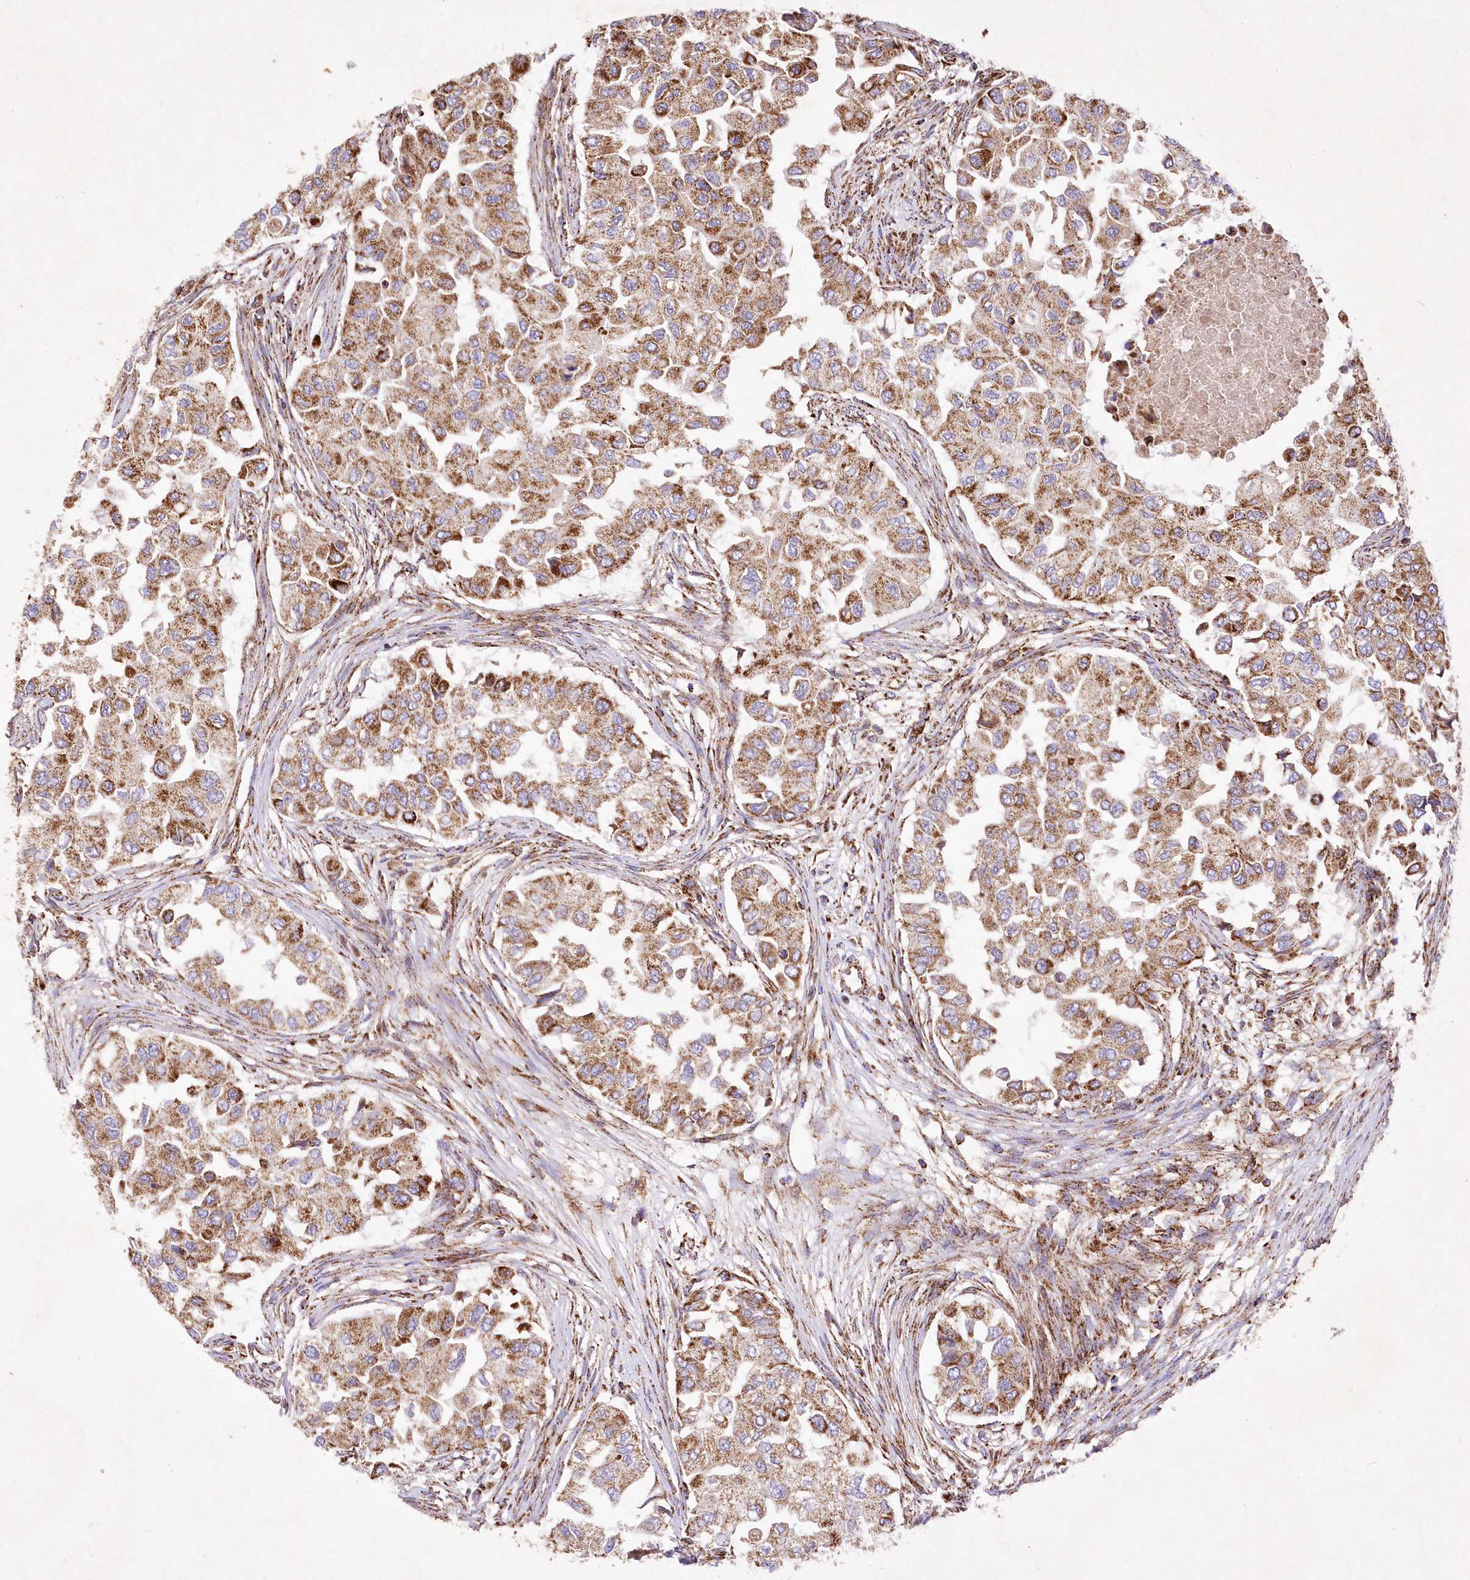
{"staining": {"intensity": "strong", "quantity": ">75%", "location": "cytoplasmic/membranous"}, "tissue": "breast cancer", "cell_type": "Tumor cells", "image_type": "cancer", "snomed": [{"axis": "morphology", "description": "Normal tissue, NOS"}, {"axis": "morphology", "description": "Duct carcinoma"}, {"axis": "topography", "description": "Breast"}], "caption": "Strong cytoplasmic/membranous staining is appreciated in about >75% of tumor cells in breast intraductal carcinoma. The protein of interest is shown in brown color, while the nuclei are stained blue.", "gene": "ASNSD1", "patient": {"sex": "female", "age": 49}}